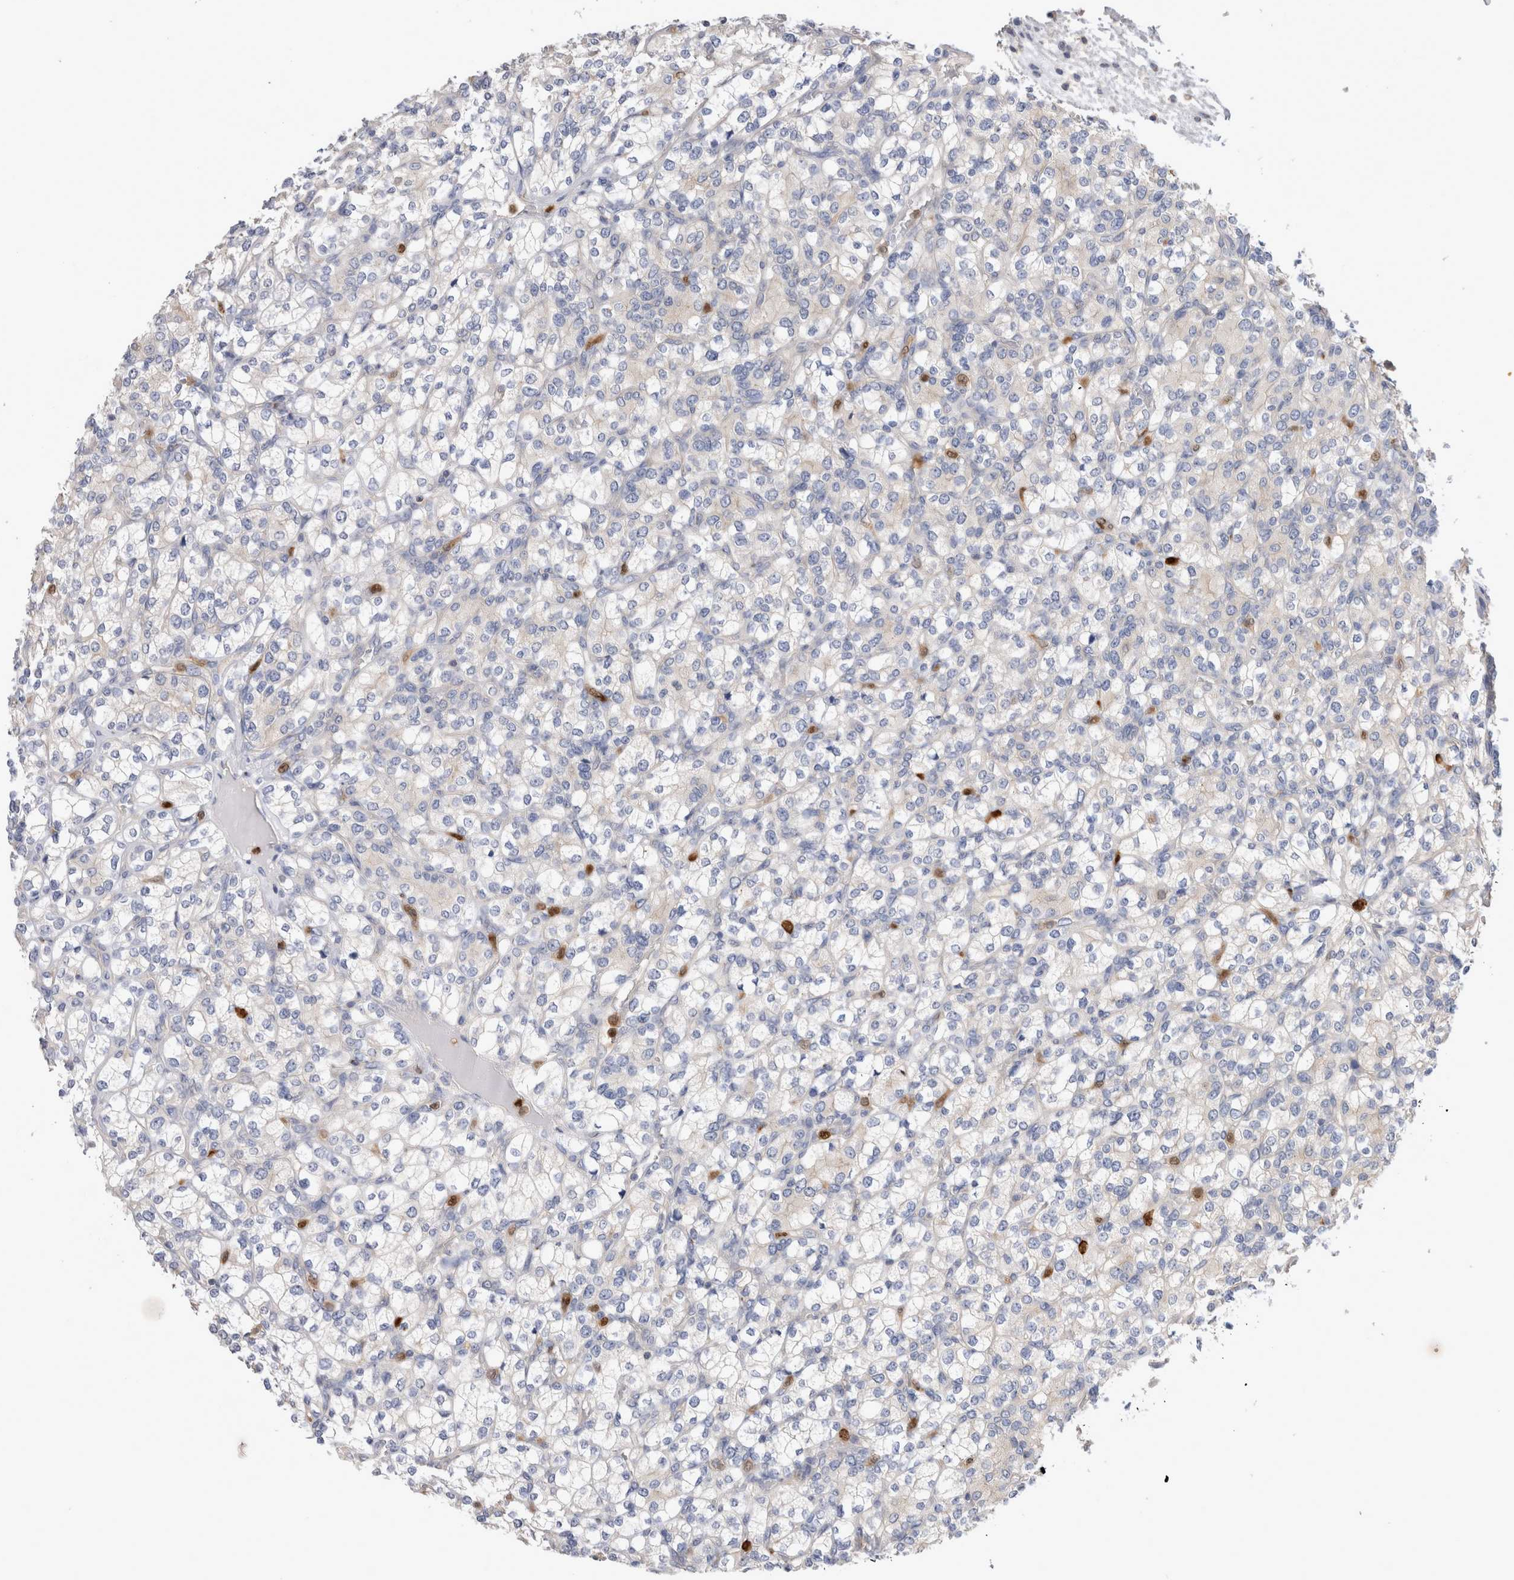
{"staining": {"intensity": "negative", "quantity": "none", "location": "none"}, "tissue": "renal cancer", "cell_type": "Tumor cells", "image_type": "cancer", "snomed": [{"axis": "morphology", "description": "Adenocarcinoma, NOS"}, {"axis": "topography", "description": "Kidney"}], "caption": "A micrograph of human renal adenocarcinoma is negative for staining in tumor cells.", "gene": "NXT2", "patient": {"sex": "male", "age": 77}}